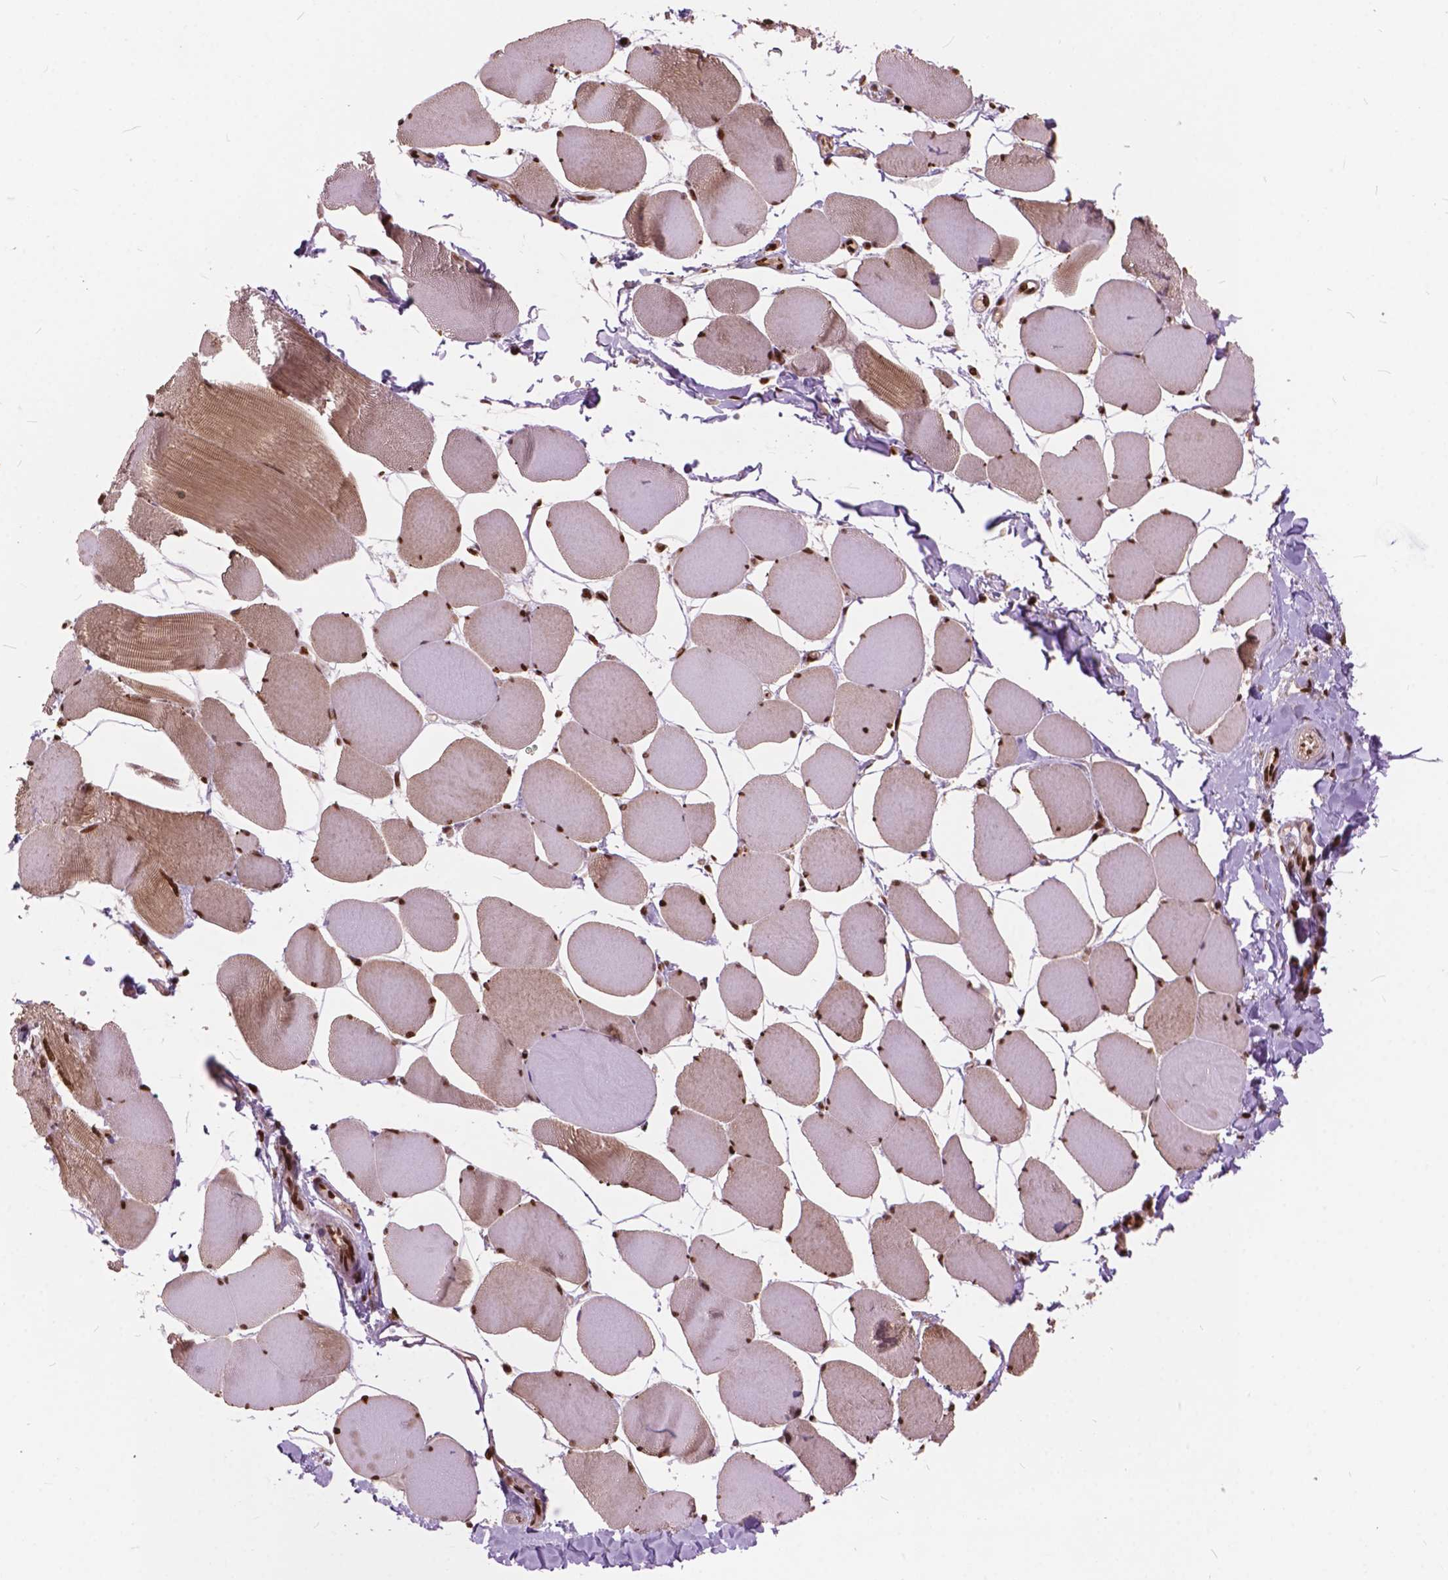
{"staining": {"intensity": "moderate", "quantity": ">75%", "location": "cytoplasmic/membranous,nuclear"}, "tissue": "skeletal muscle", "cell_type": "Myocytes", "image_type": "normal", "snomed": [{"axis": "morphology", "description": "Normal tissue, NOS"}, {"axis": "topography", "description": "Skeletal muscle"}], "caption": "DAB immunohistochemical staining of normal skeletal muscle demonstrates moderate cytoplasmic/membranous,nuclear protein positivity in about >75% of myocytes.", "gene": "ANP32A", "patient": {"sex": "female", "age": 75}}